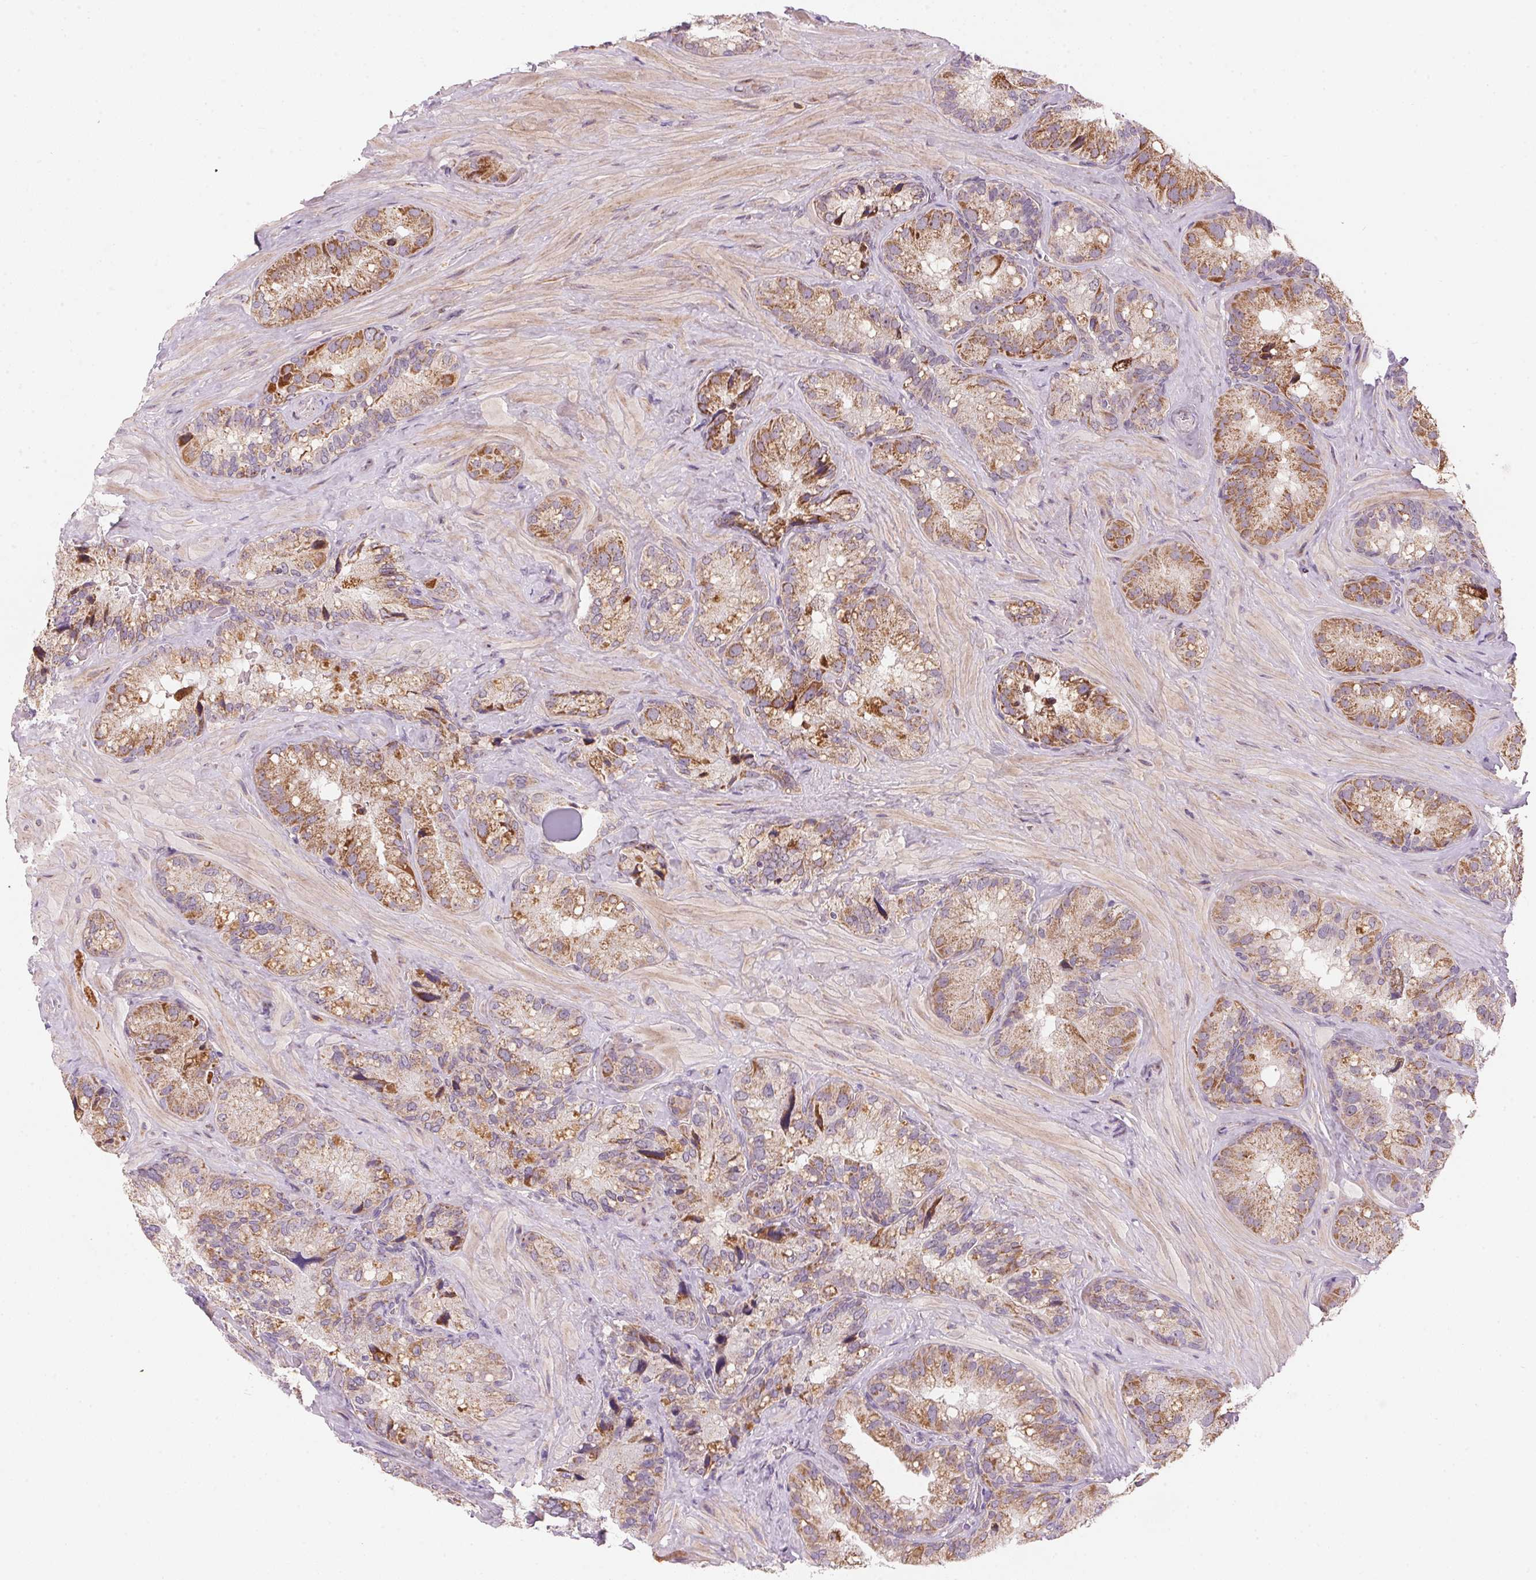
{"staining": {"intensity": "moderate", "quantity": ">75%", "location": "cytoplasmic/membranous"}, "tissue": "seminal vesicle", "cell_type": "Glandular cells", "image_type": "normal", "snomed": [{"axis": "morphology", "description": "Normal tissue, NOS"}, {"axis": "topography", "description": "Seminal veicle"}], "caption": "About >75% of glandular cells in unremarkable human seminal vesicle reveal moderate cytoplasmic/membranous protein positivity as visualized by brown immunohistochemical staining.", "gene": "COQ7", "patient": {"sex": "male", "age": 60}}